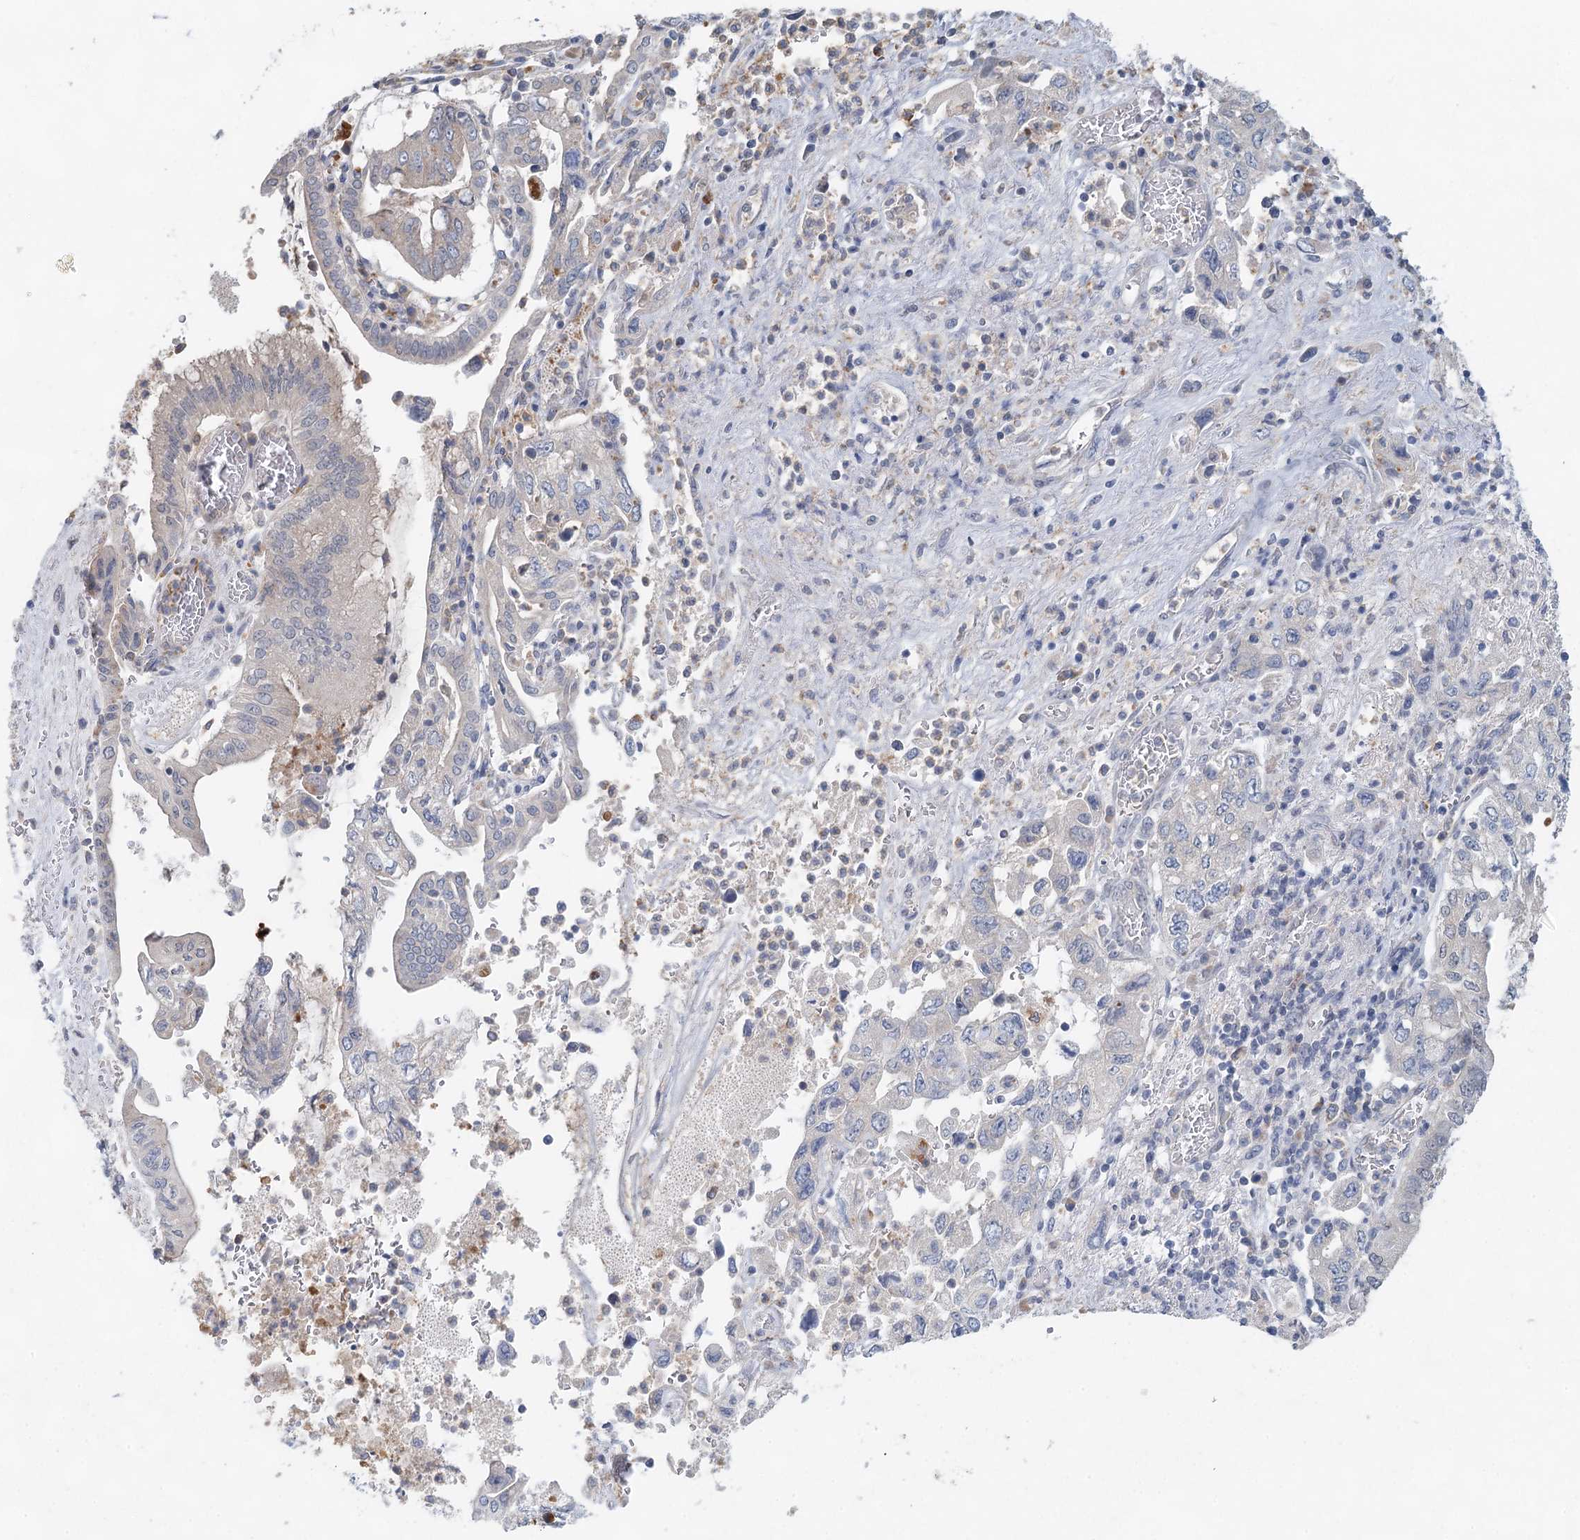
{"staining": {"intensity": "weak", "quantity": "<25%", "location": "cytoplasmic/membranous"}, "tissue": "pancreatic cancer", "cell_type": "Tumor cells", "image_type": "cancer", "snomed": [{"axis": "morphology", "description": "Adenocarcinoma, NOS"}, {"axis": "topography", "description": "Pancreas"}], "caption": "DAB immunohistochemical staining of human pancreatic adenocarcinoma reveals no significant staining in tumor cells. (DAB immunohistochemistry (IHC) visualized using brightfield microscopy, high magnification).", "gene": "BLTP1", "patient": {"sex": "female", "age": 73}}